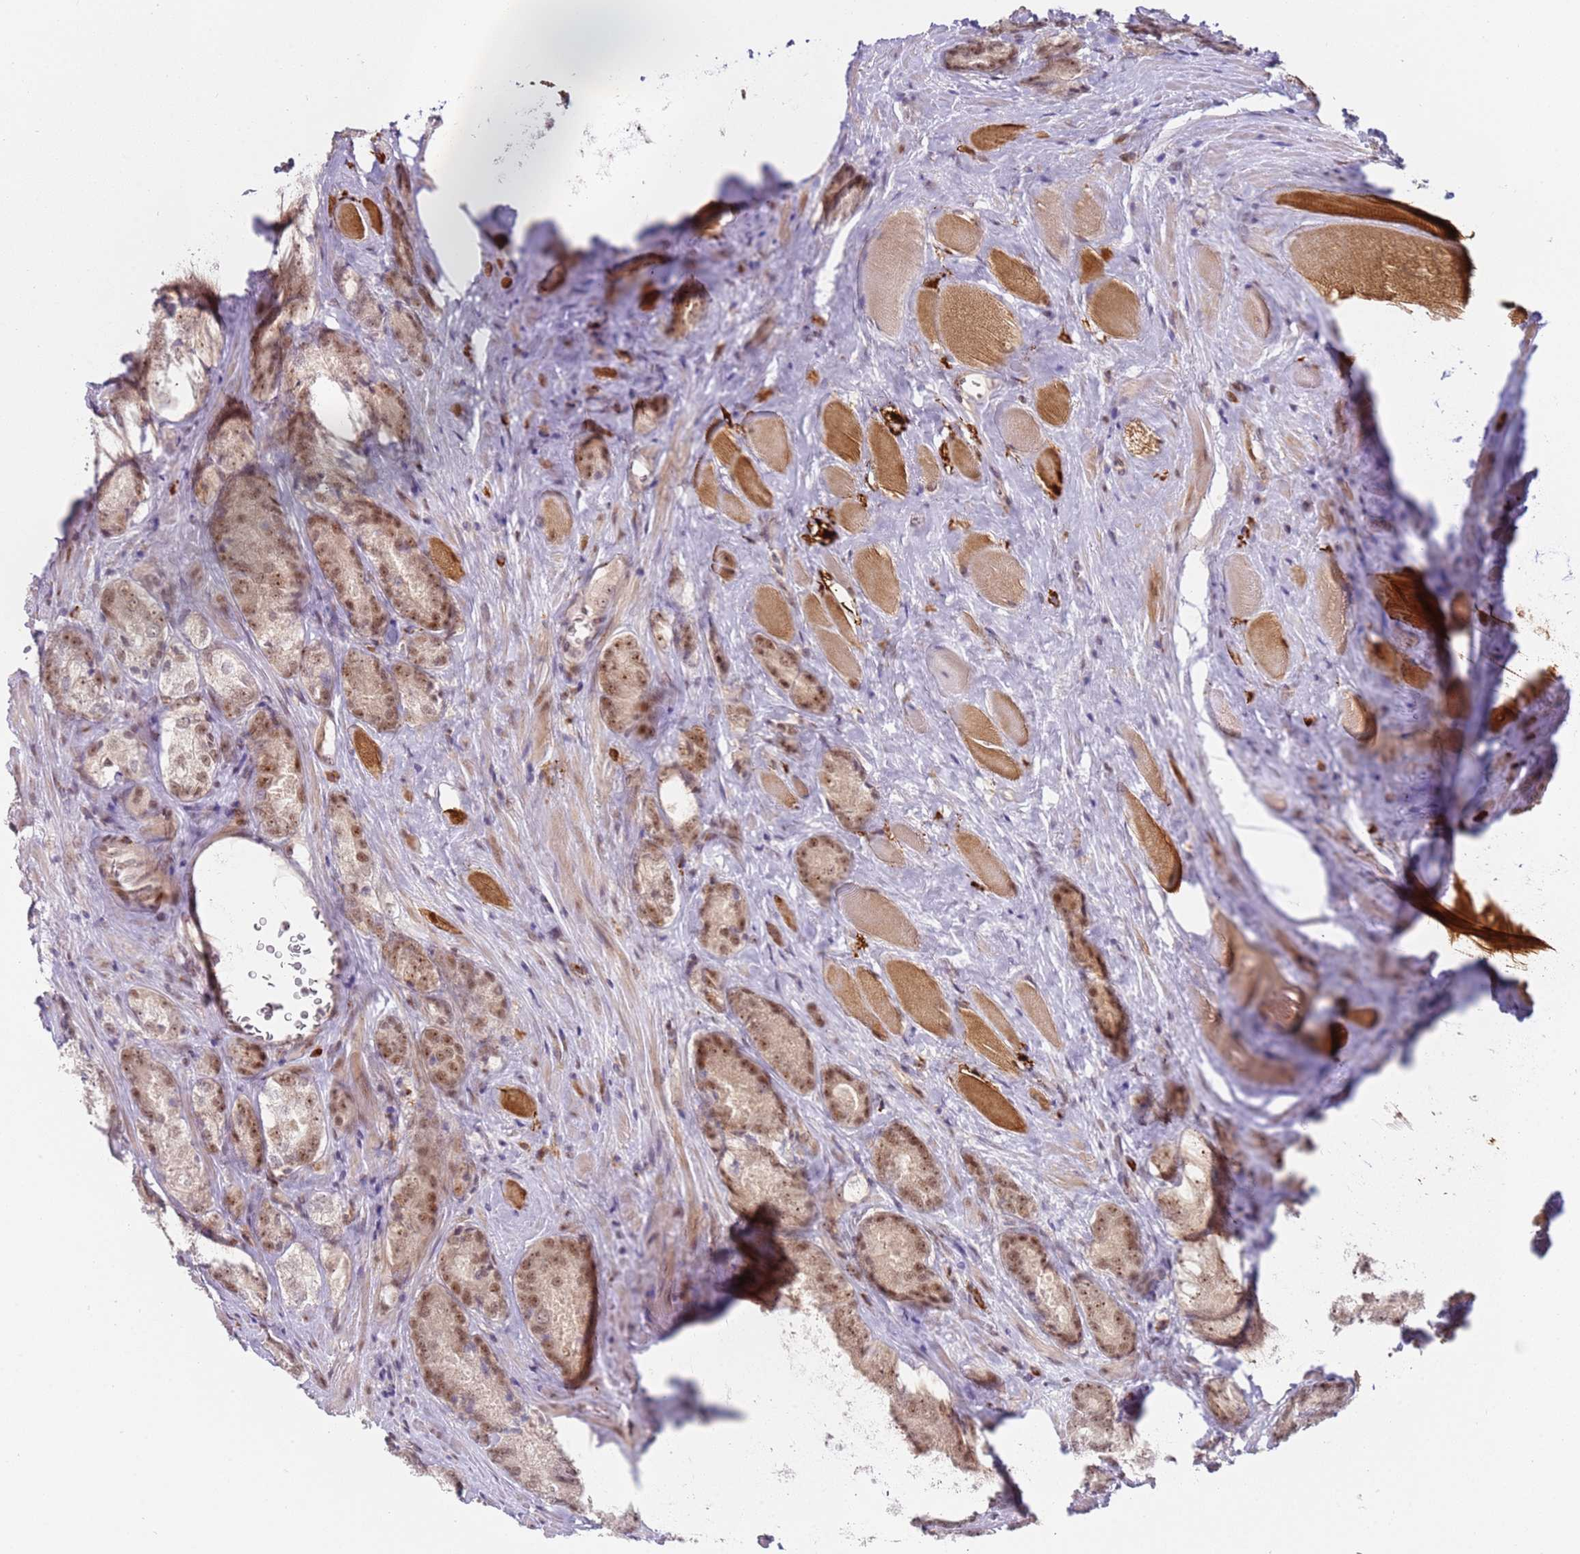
{"staining": {"intensity": "moderate", "quantity": "25%-75%", "location": "nuclear"}, "tissue": "prostate cancer", "cell_type": "Tumor cells", "image_type": "cancer", "snomed": [{"axis": "morphology", "description": "Adenocarcinoma, Low grade"}, {"axis": "topography", "description": "Prostate"}], "caption": "Immunohistochemistry (IHC) micrograph of neoplastic tissue: prostate adenocarcinoma (low-grade) stained using IHC exhibits medium levels of moderate protein expression localized specifically in the nuclear of tumor cells, appearing as a nuclear brown color.", "gene": "LGALSL", "patient": {"sex": "male", "age": 68}}